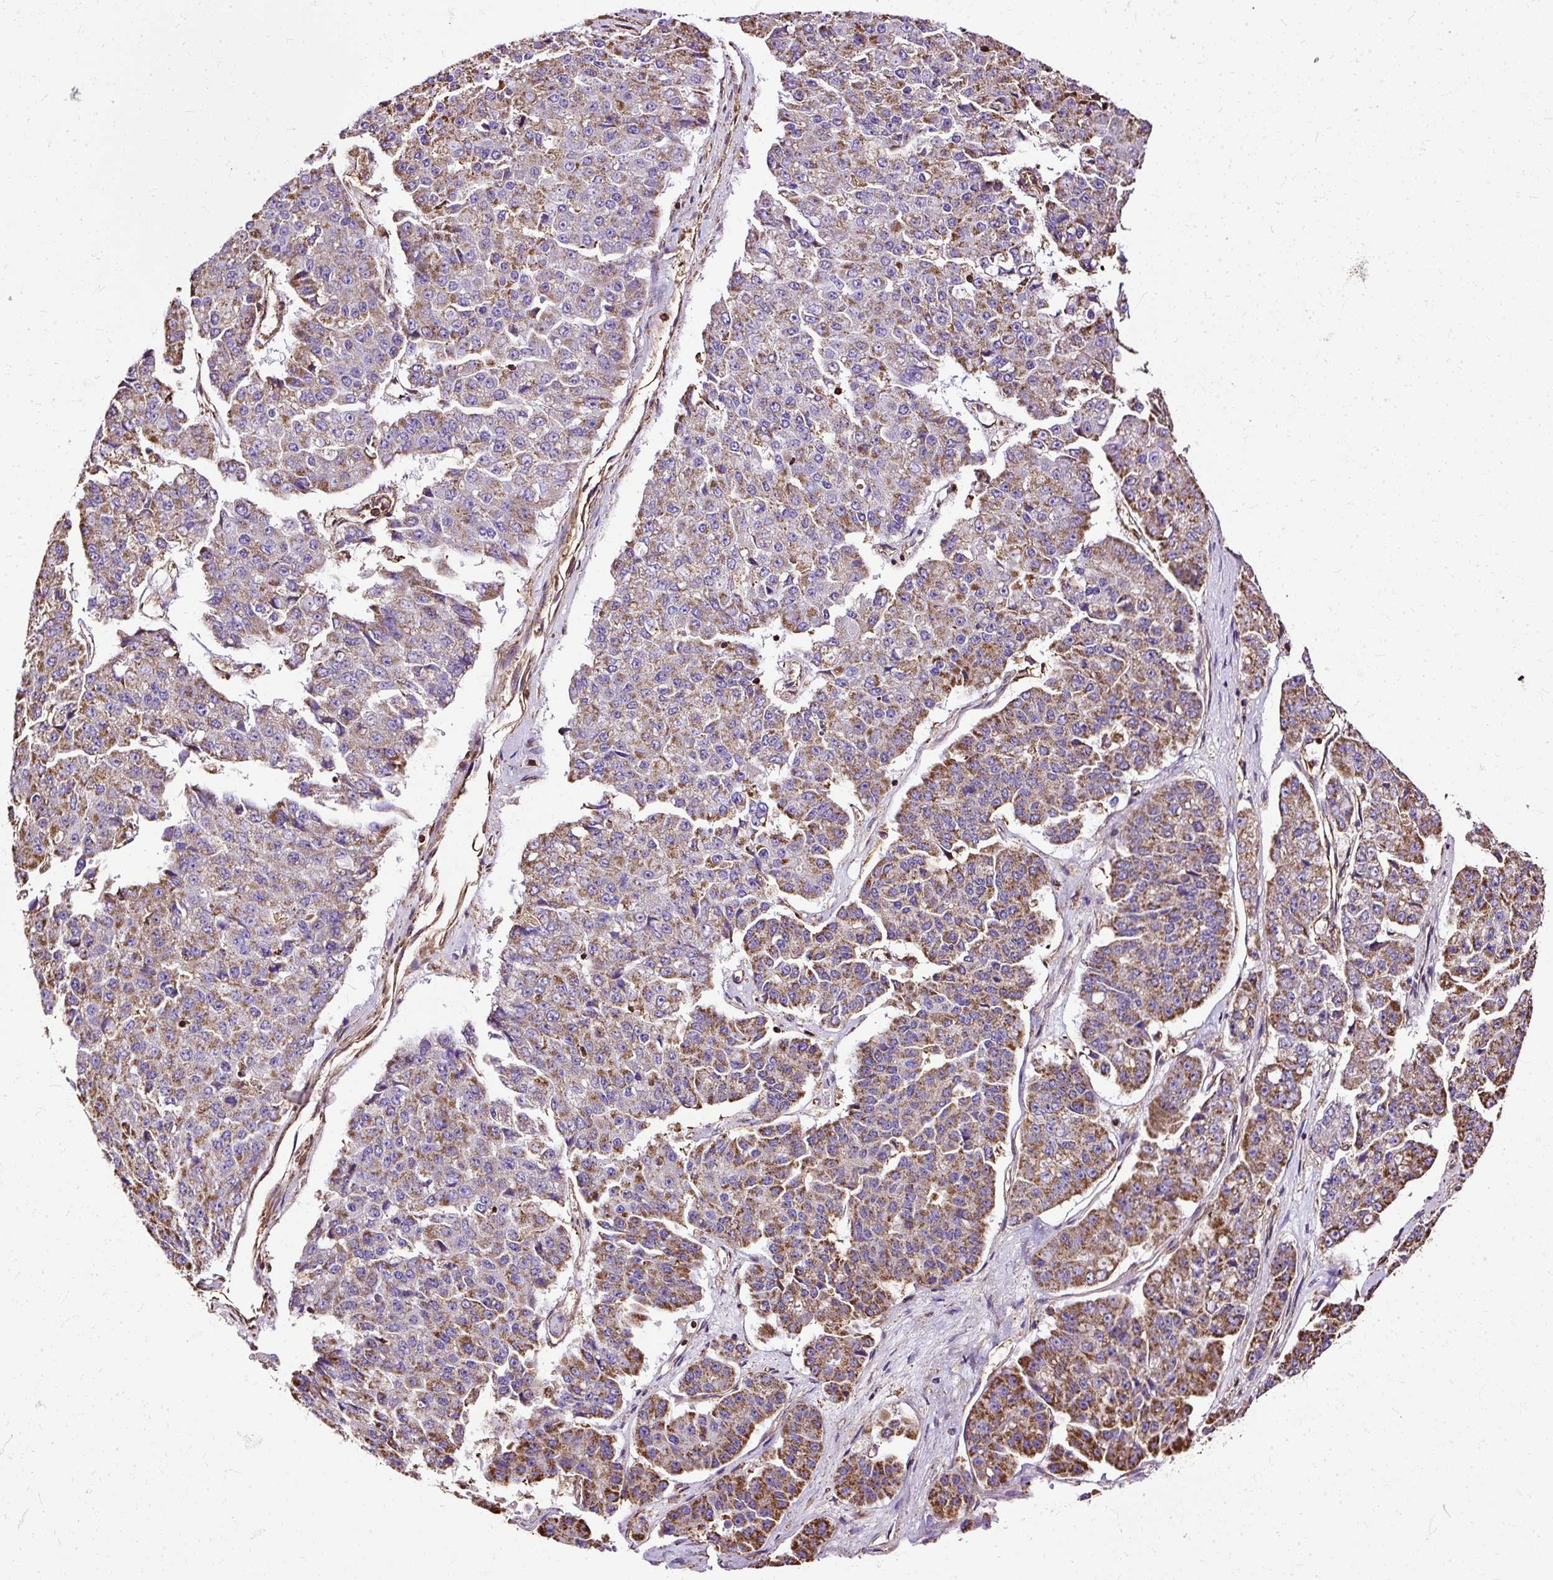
{"staining": {"intensity": "moderate", "quantity": "25%-75%", "location": "cytoplasmic/membranous"}, "tissue": "pancreatic cancer", "cell_type": "Tumor cells", "image_type": "cancer", "snomed": [{"axis": "morphology", "description": "Adenocarcinoma, NOS"}, {"axis": "topography", "description": "Pancreas"}], "caption": "Immunohistochemical staining of human adenocarcinoma (pancreatic) reveals medium levels of moderate cytoplasmic/membranous positivity in approximately 25%-75% of tumor cells.", "gene": "KLHL11", "patient": {"sex": "male", "age": 50}}